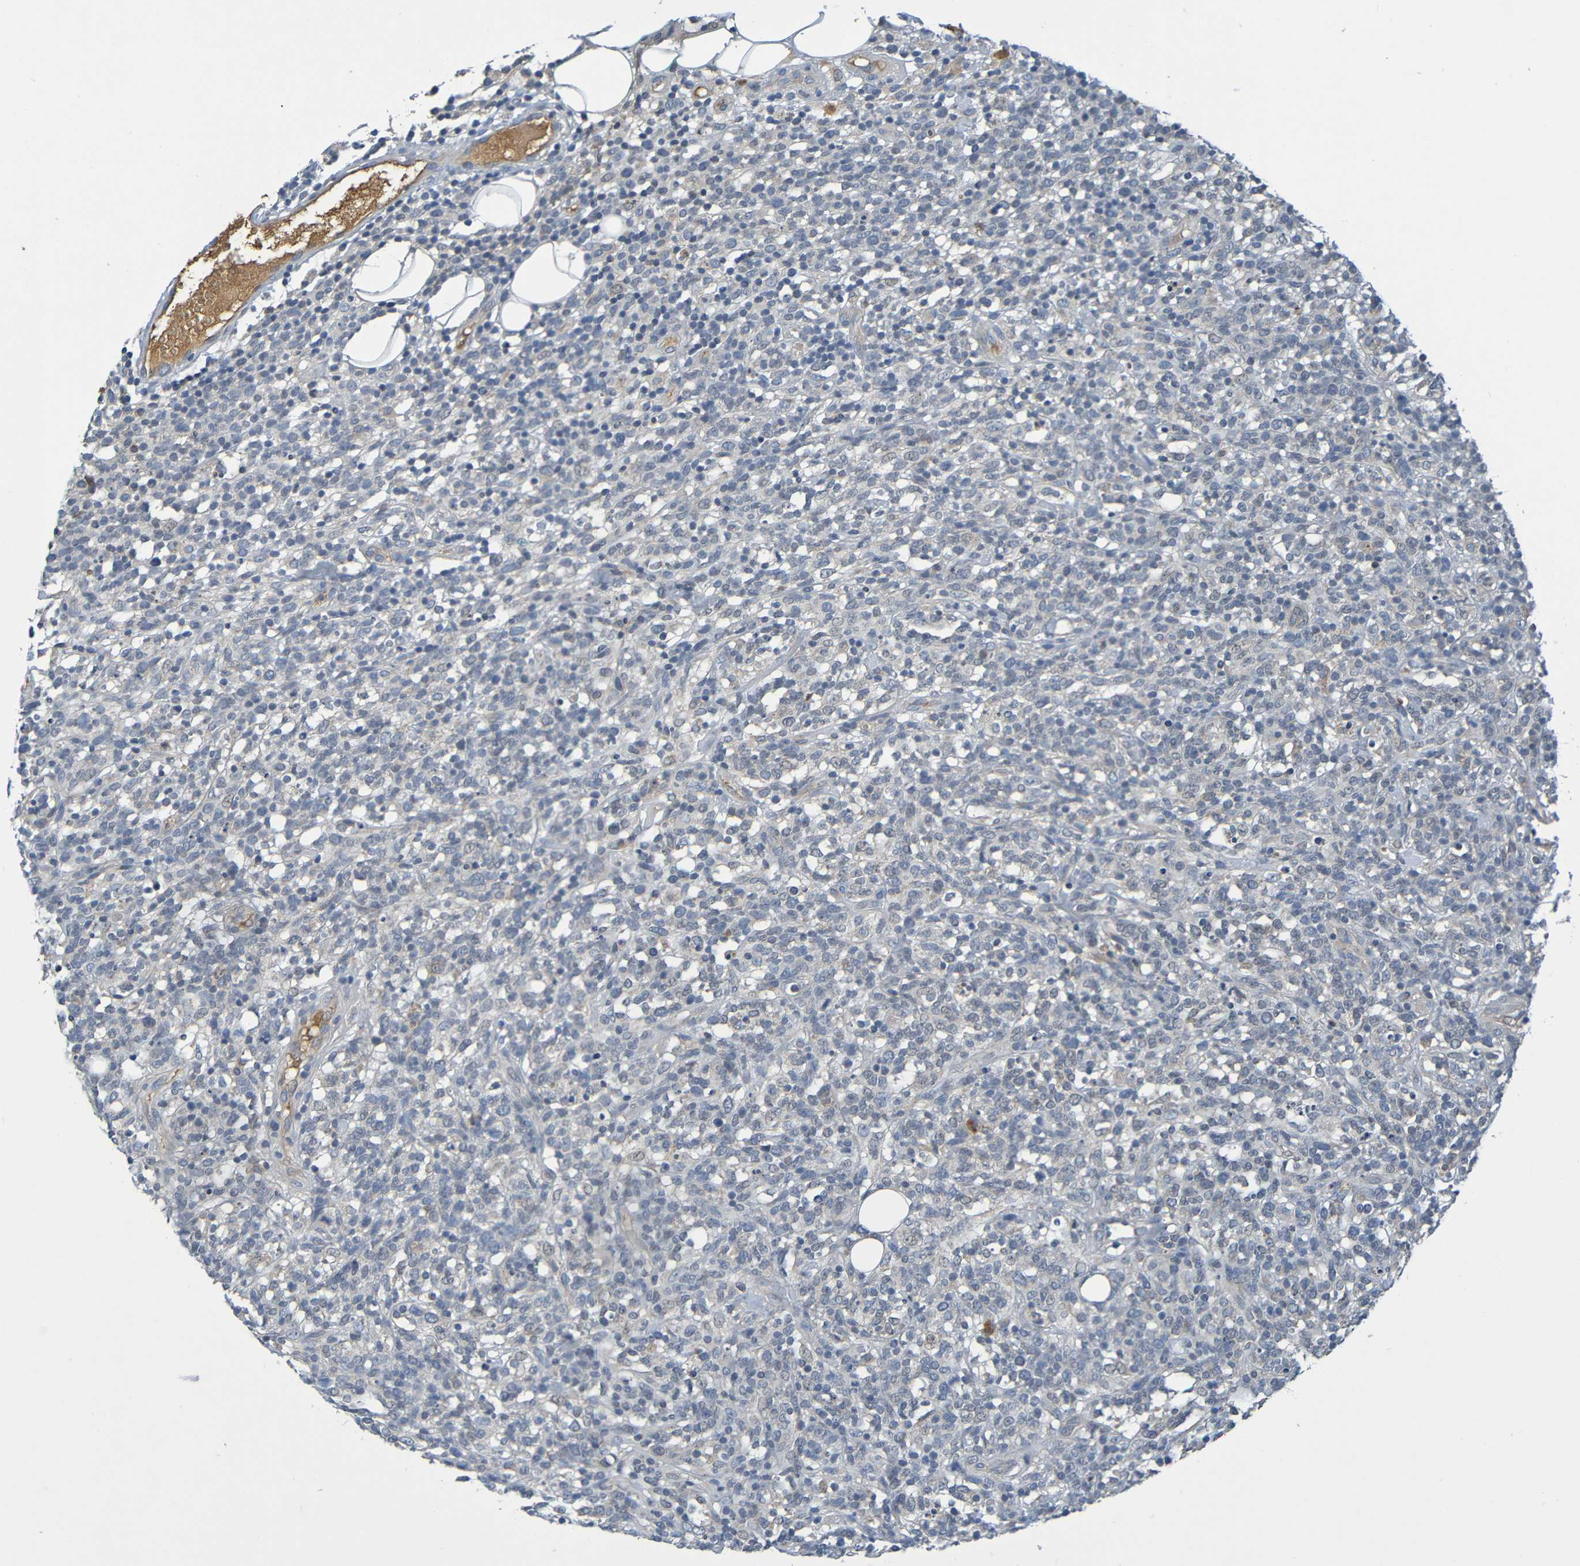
{"staining": {"intensity": "negative", "quantity": "none", "location": "none"}, "tissue": "lymphoma", "cell_type": "Tumor cells", "image_type": "cancer", "snomed": [{"axis": "morphology", "description": "Malignant lymphoma, non-Hodgkin's type, High grade"}, {"axis": "topography", "description": "Lymph node"}], "caption": "Tumor cells show no significant positivity in lymphoma.", "gene": "C1QA", "patient": {"sex": "female", "age": 73}}